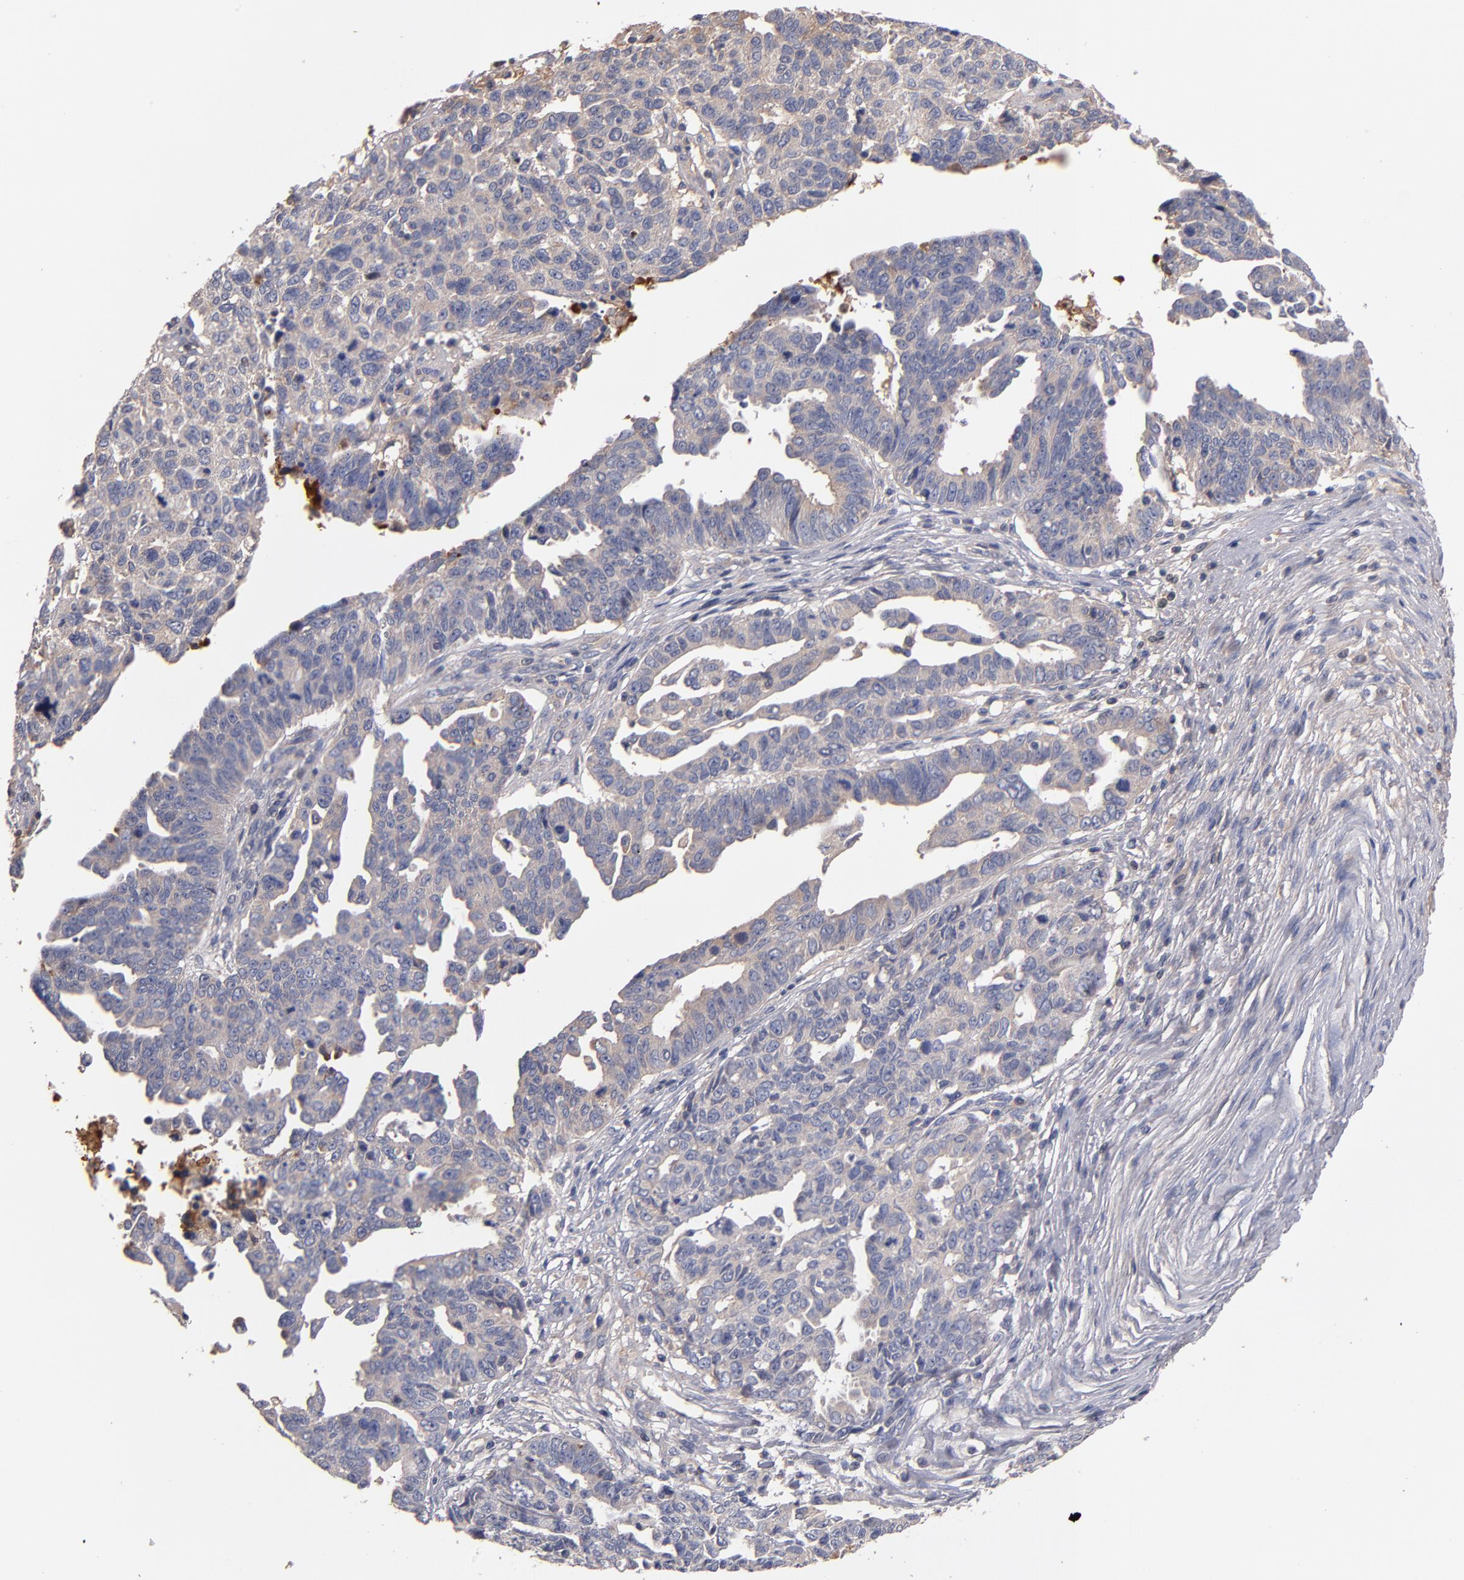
{"staining": {"intensity": "weak", "quantity": "25%-75%", "location": "cytoplasmic/membranous"}, "tissue": "ovarian cancer", "cell_type": "Tumor cells", "image_type": "cancer", "snomed": [{"axis": "morphology", "description": "Carcinoma, endometroid"}, {"axis": "morphology", "description": "Cystadenocarcinoma, serous, NOS"}, {"axis": "topography", "description": "Ovary"}], "caption": "Ovarian cancer (serous cystadenocarcinoma) stained for a protein reveals weak cytoplasmic/membranous positivity in tumor cells.", "gene": "DACT1", "patient": {"sex": "female", "age": 45}}